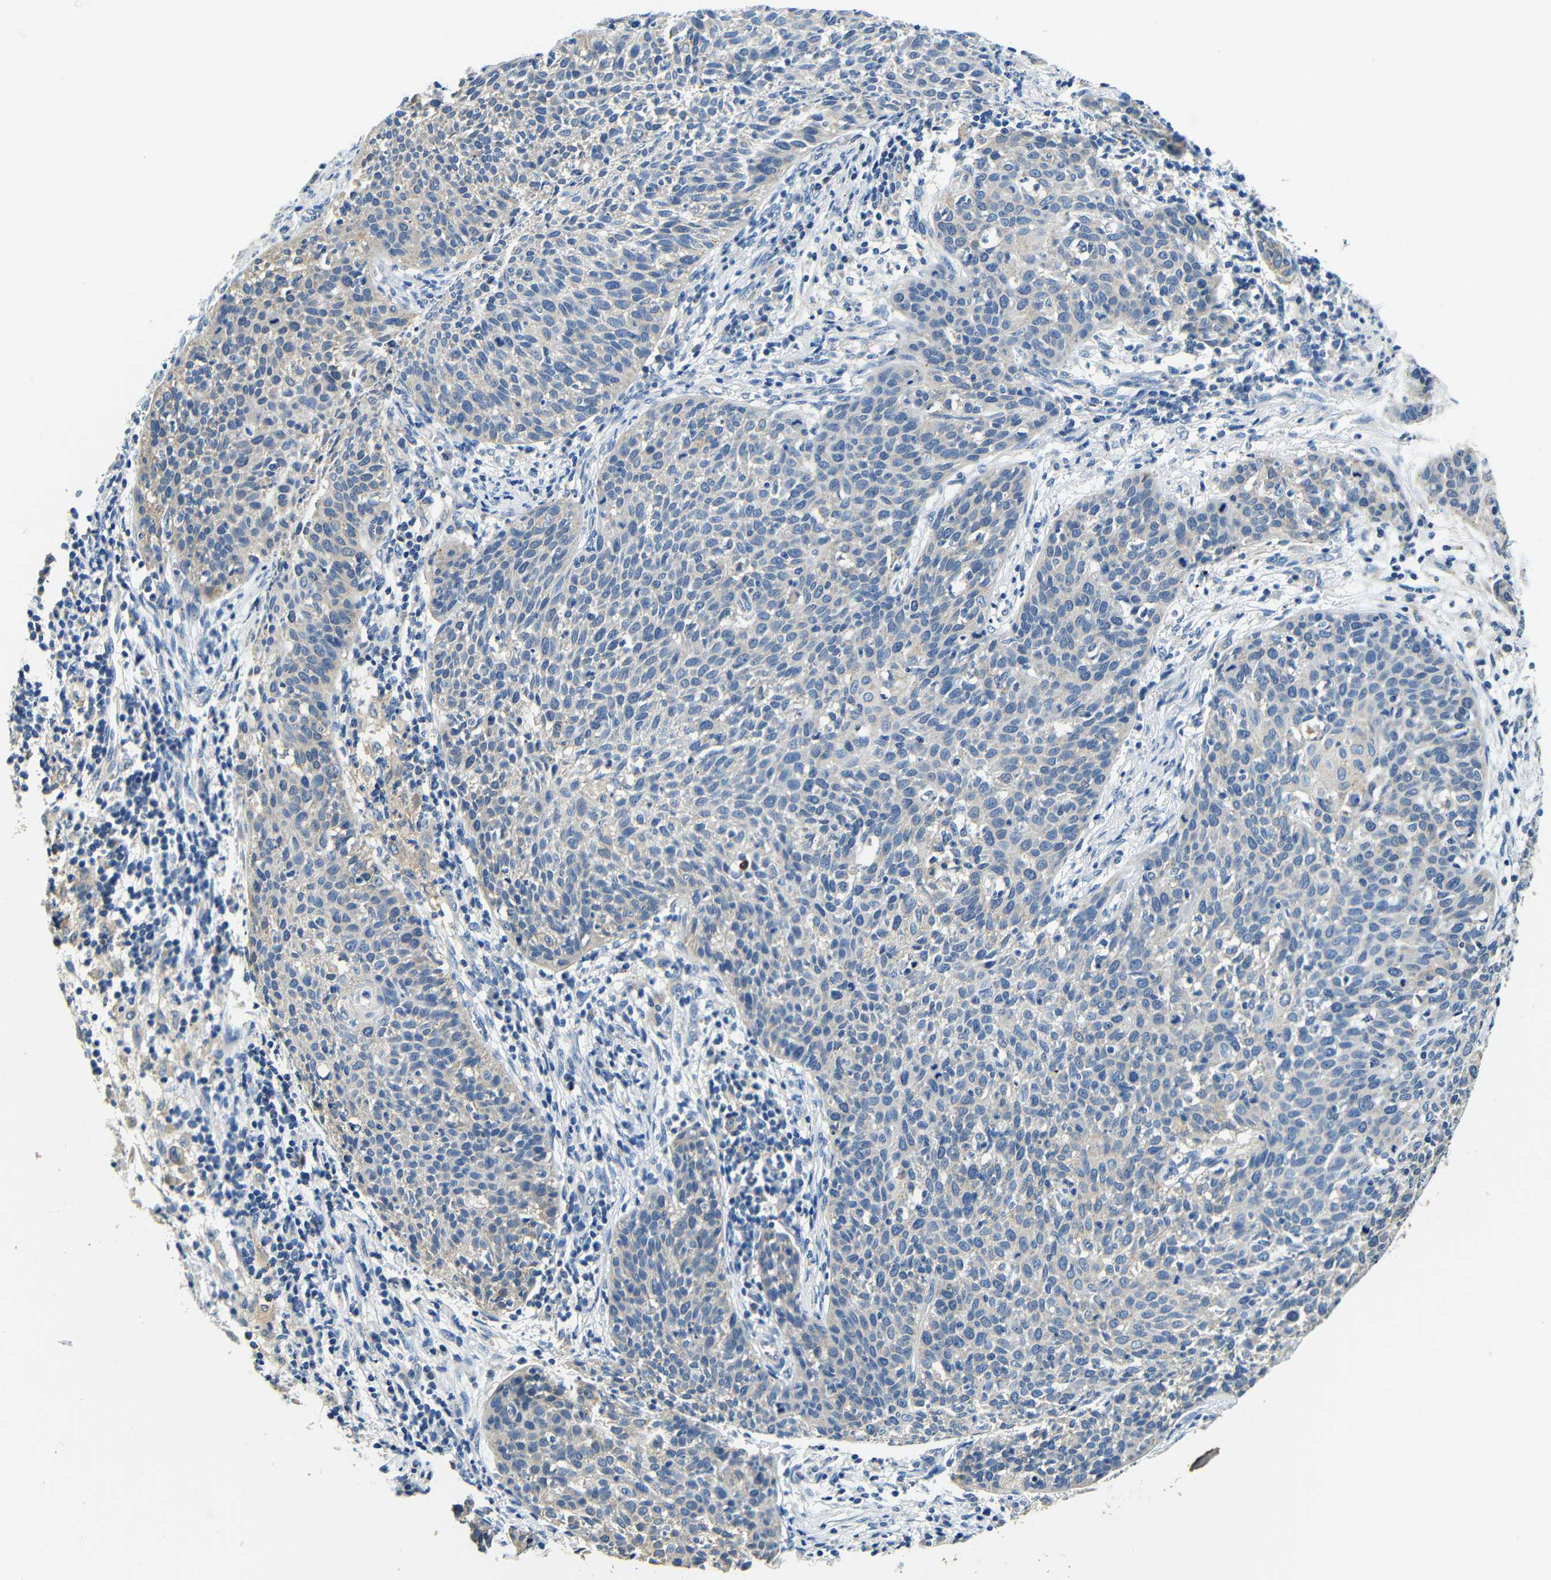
{"staining": {"intensity": "negative", "quantity": "none", "location": "none"}, "tissue": "cervical cancer", "cell_type": "Tumor cells", "image_type": "cancer", "snomed": [{"axis": "morphology", "description": "Squamous cell carcinoma, NOS"}, {"axis": "topography", "description": "Cervix"}], "caption": "Tumor cells show no significant protein staining in cervical squamous cell carcinoma.", "gene": "FMO5", "patient": {"sex": "female", "age": 38}}